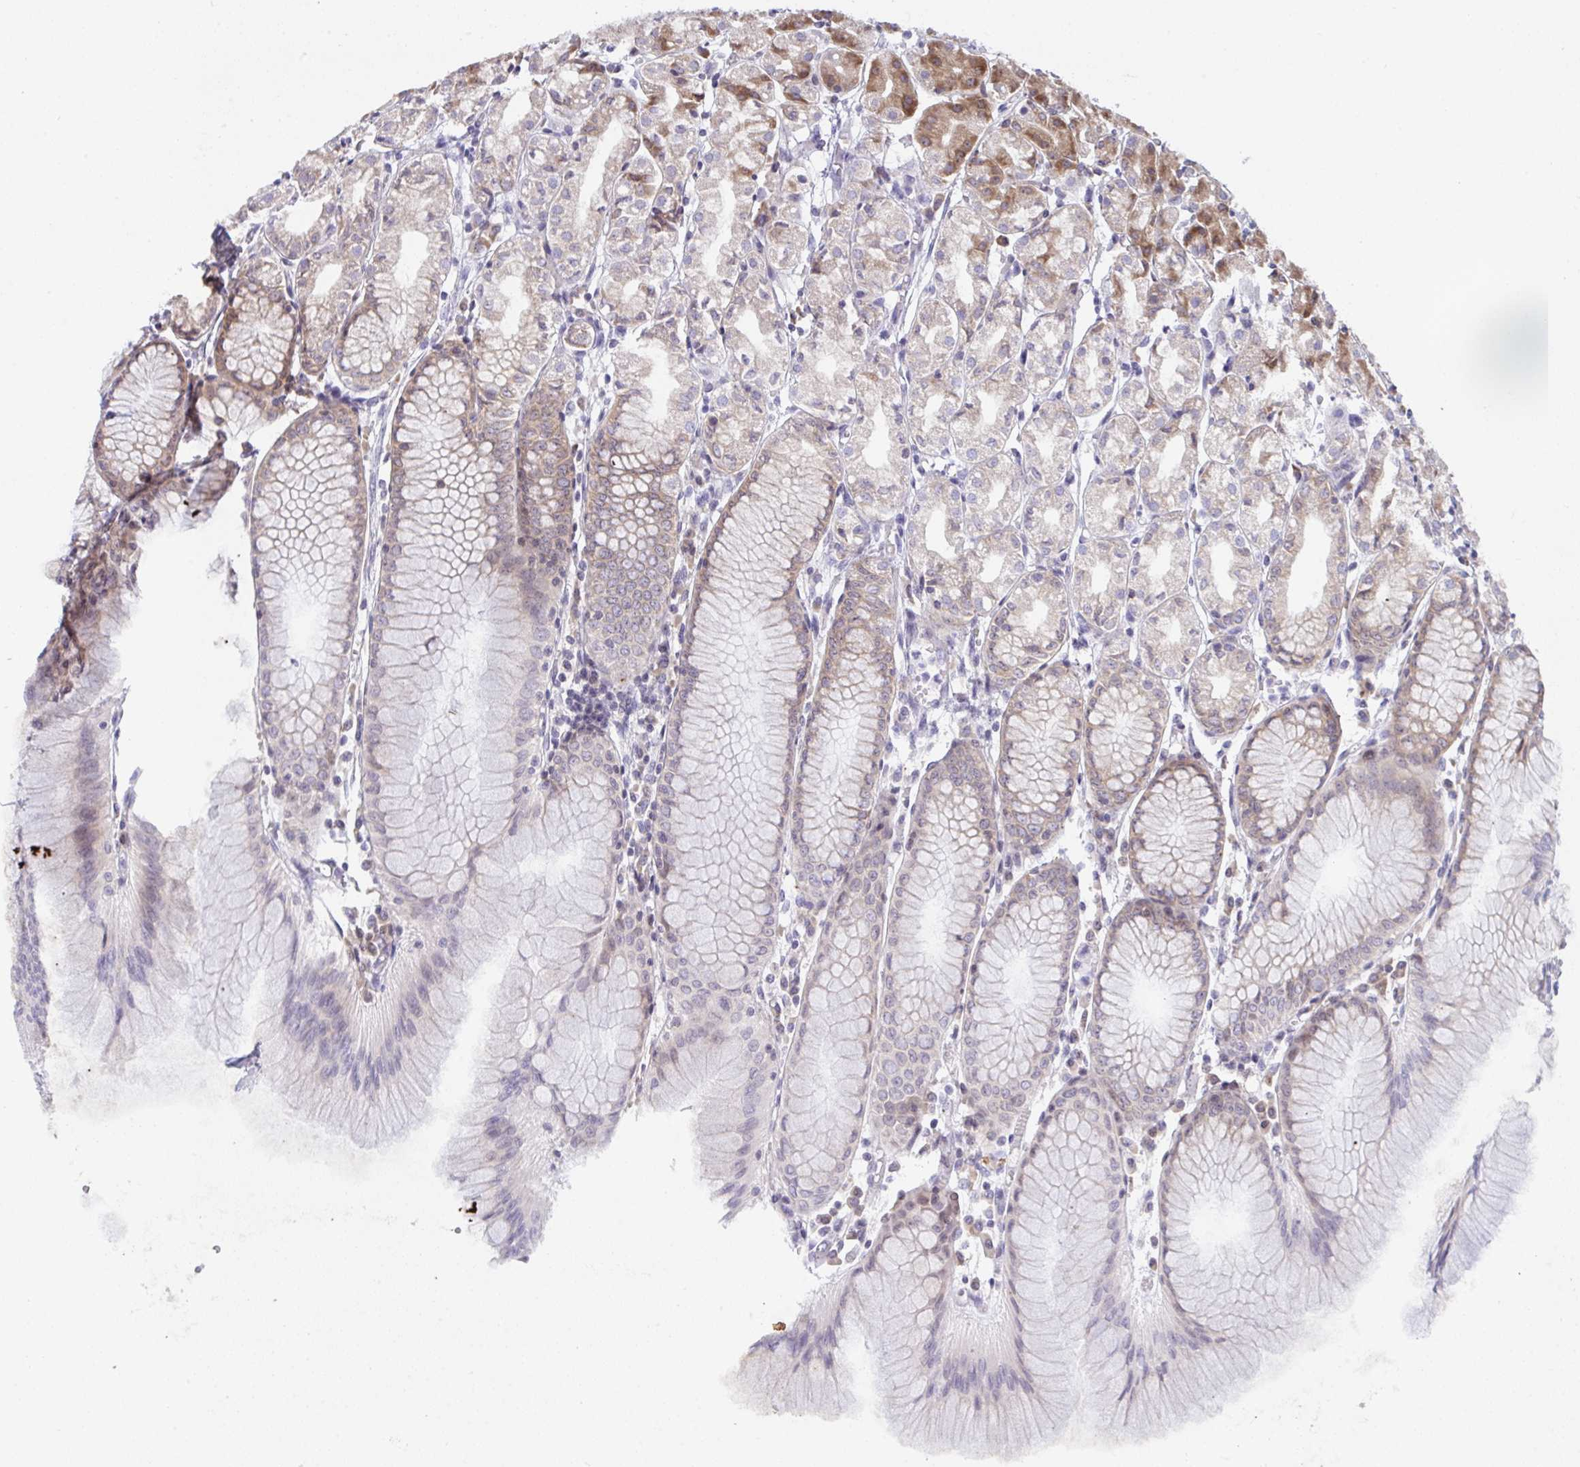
{"staining": {"intensity": "moderate", "quantity": "25%-75%", "location": "cytoplasmic/membranous"}, "tissue": "stomach", "cell_type": "Glandular cells", "image_type": "normal", "snomed": [{"axis": "morphology", "description": "Normal tissue, NOS"}, {"axis": "topography", "description": "Stomach"}], "caption": "Immunohistochemistry of unremarkable stomach shows medium levels of moderate cytoplasmic/membranous positivity in approximately 25%-75% of glandular cells. (brown staining indicates protein expression, while blue staining denotes nuclei).", "gene": "FAU", "patient": {"sex": "female", "age": 57}}